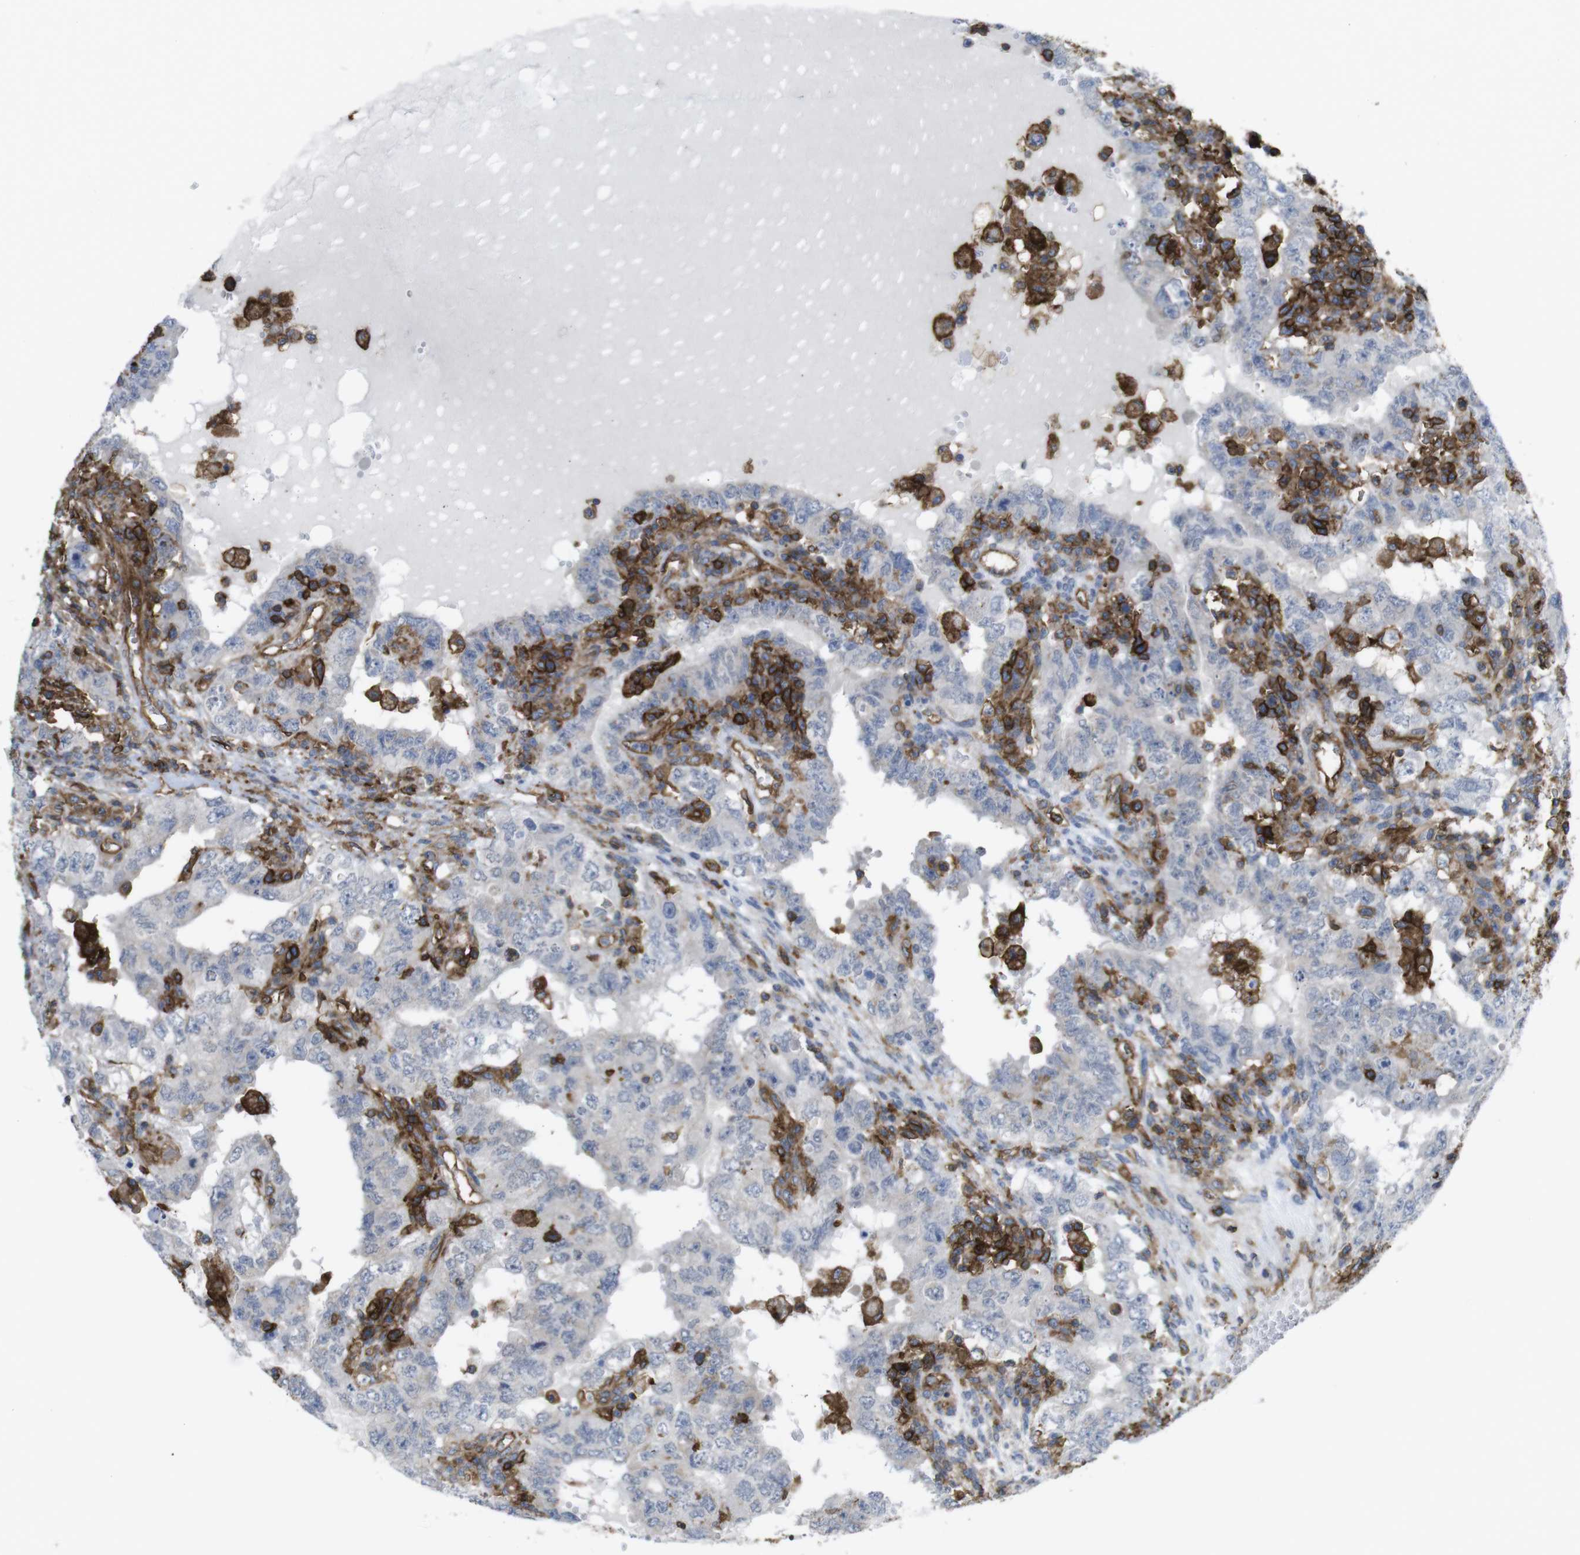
{"staining": {"intensity": "negative", "quantity": "none", "location": "none"}, "tissue": "testis cancer", "cell_type": "Tumor cells", "image_type": "cancer", "snomed": [{"axis": "morphology", "description": "Carcinoma, Embryonal, NOS"}, {"axis": "topography", "description": "Testis"}], "caption": "Immunohistochemistry (IHC) of testis cancer (embryonal carcinoma) displays no expression in tumor cells. The staining was performed using DAB (3,3'-diaminobenzidine) to visualize the protein expression in brown, while the nuclei were stained in blue with hematoxylin (Magnification: 20x).", "gene": "CCR6", "patient": {"sex": "male", "age": 26}}